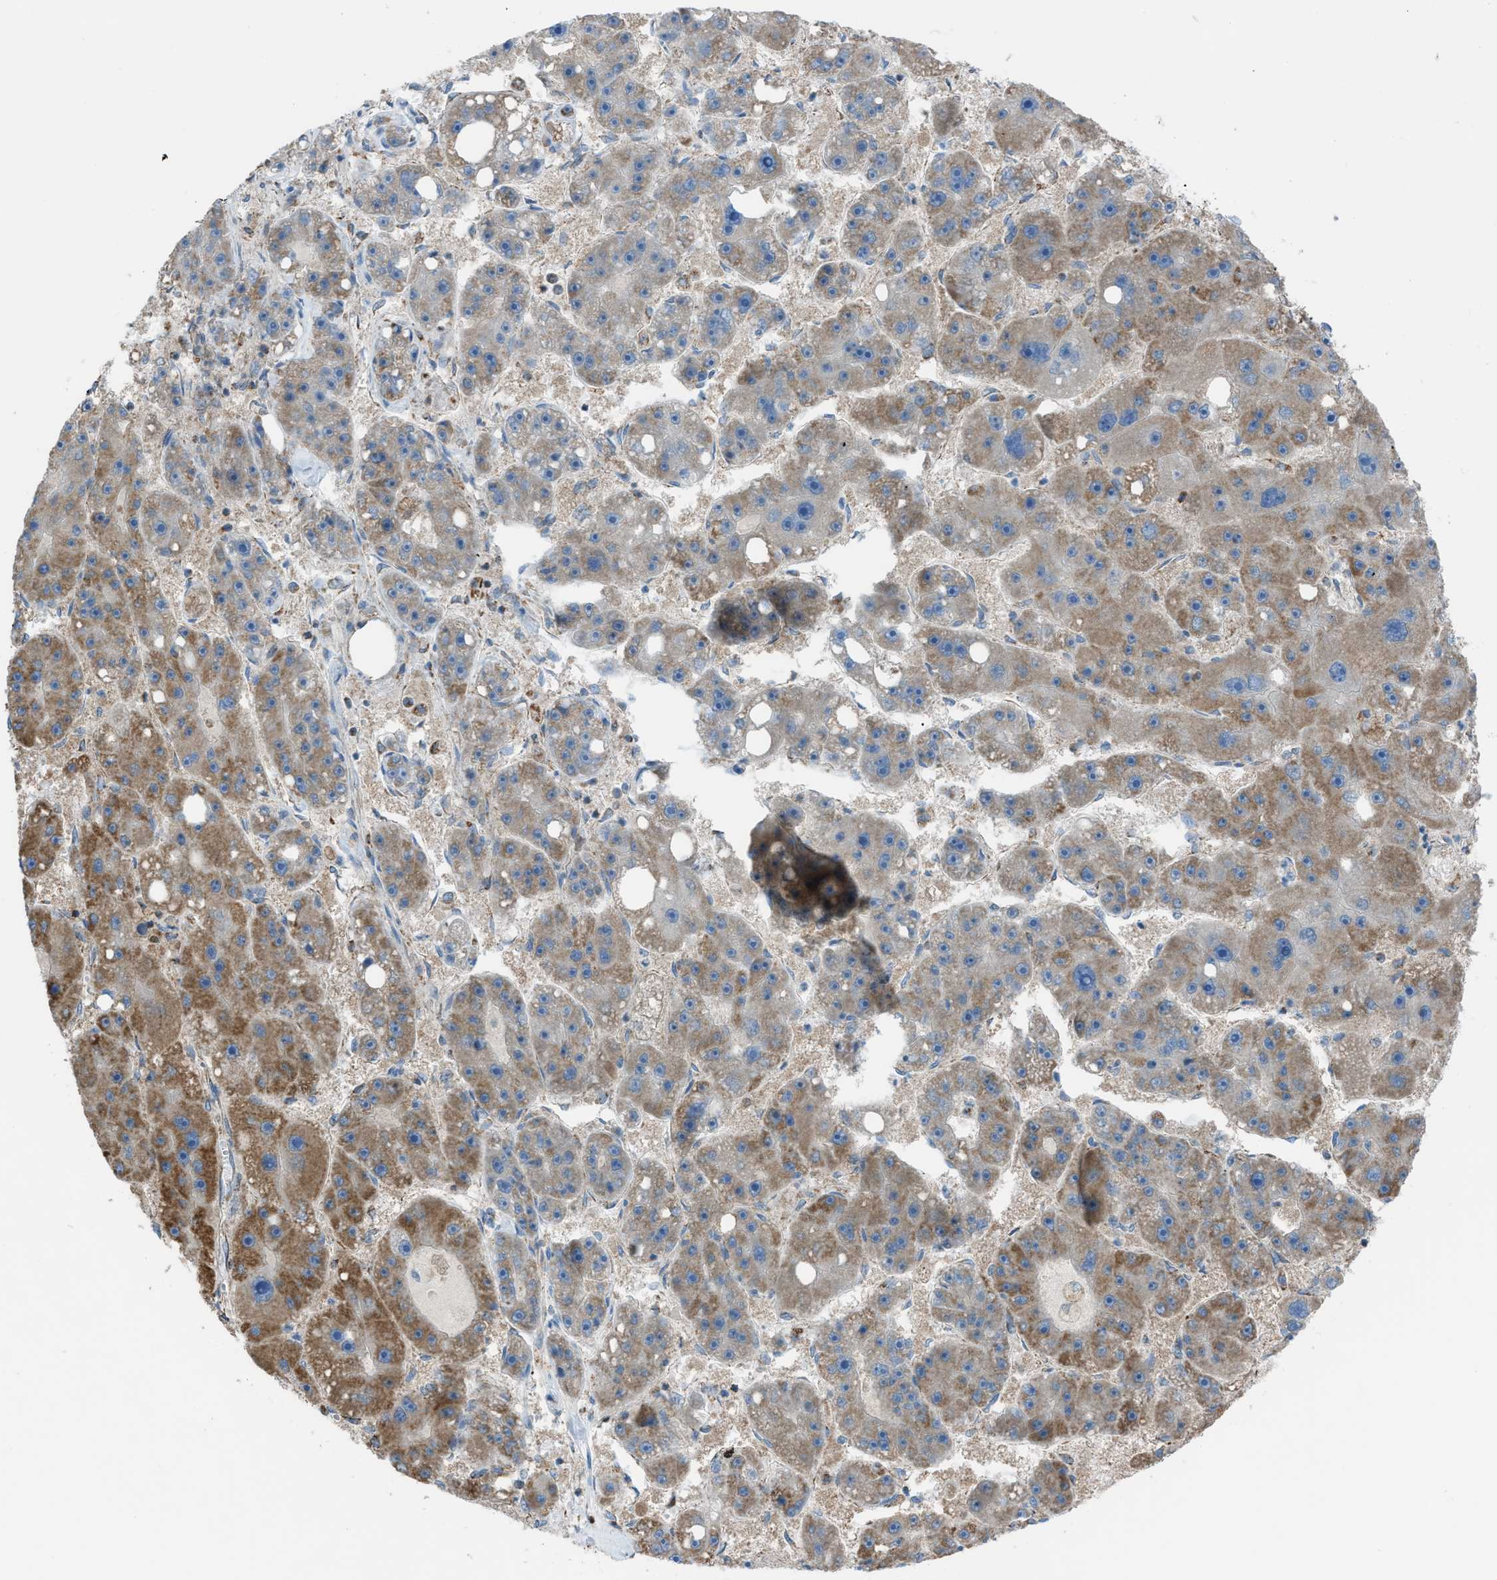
{"staining": {"intensity": "moderate", "quantity": ">75%", "location": "cytoplasmic/membranous"}, "tissue": "liver cancer", "cell_type": "Tumor cells", "image_type": "cancer", "snomed": [{"axis": "morphology", "description": "Carcinoma, Hepatocellular, NOS"}, {"axis": "topography", "description": "Liver"}], "caption": "Protein expression by immunohistochemistry demonstrates moderate cytoplasmic/membranous positivity in approximately >75% of tumor cells in liver cancer. (Brightfield microscopy of DAB IHC at high magnification).", "gene": "SRM", "patient": {"sex": "female", "age": 61}}